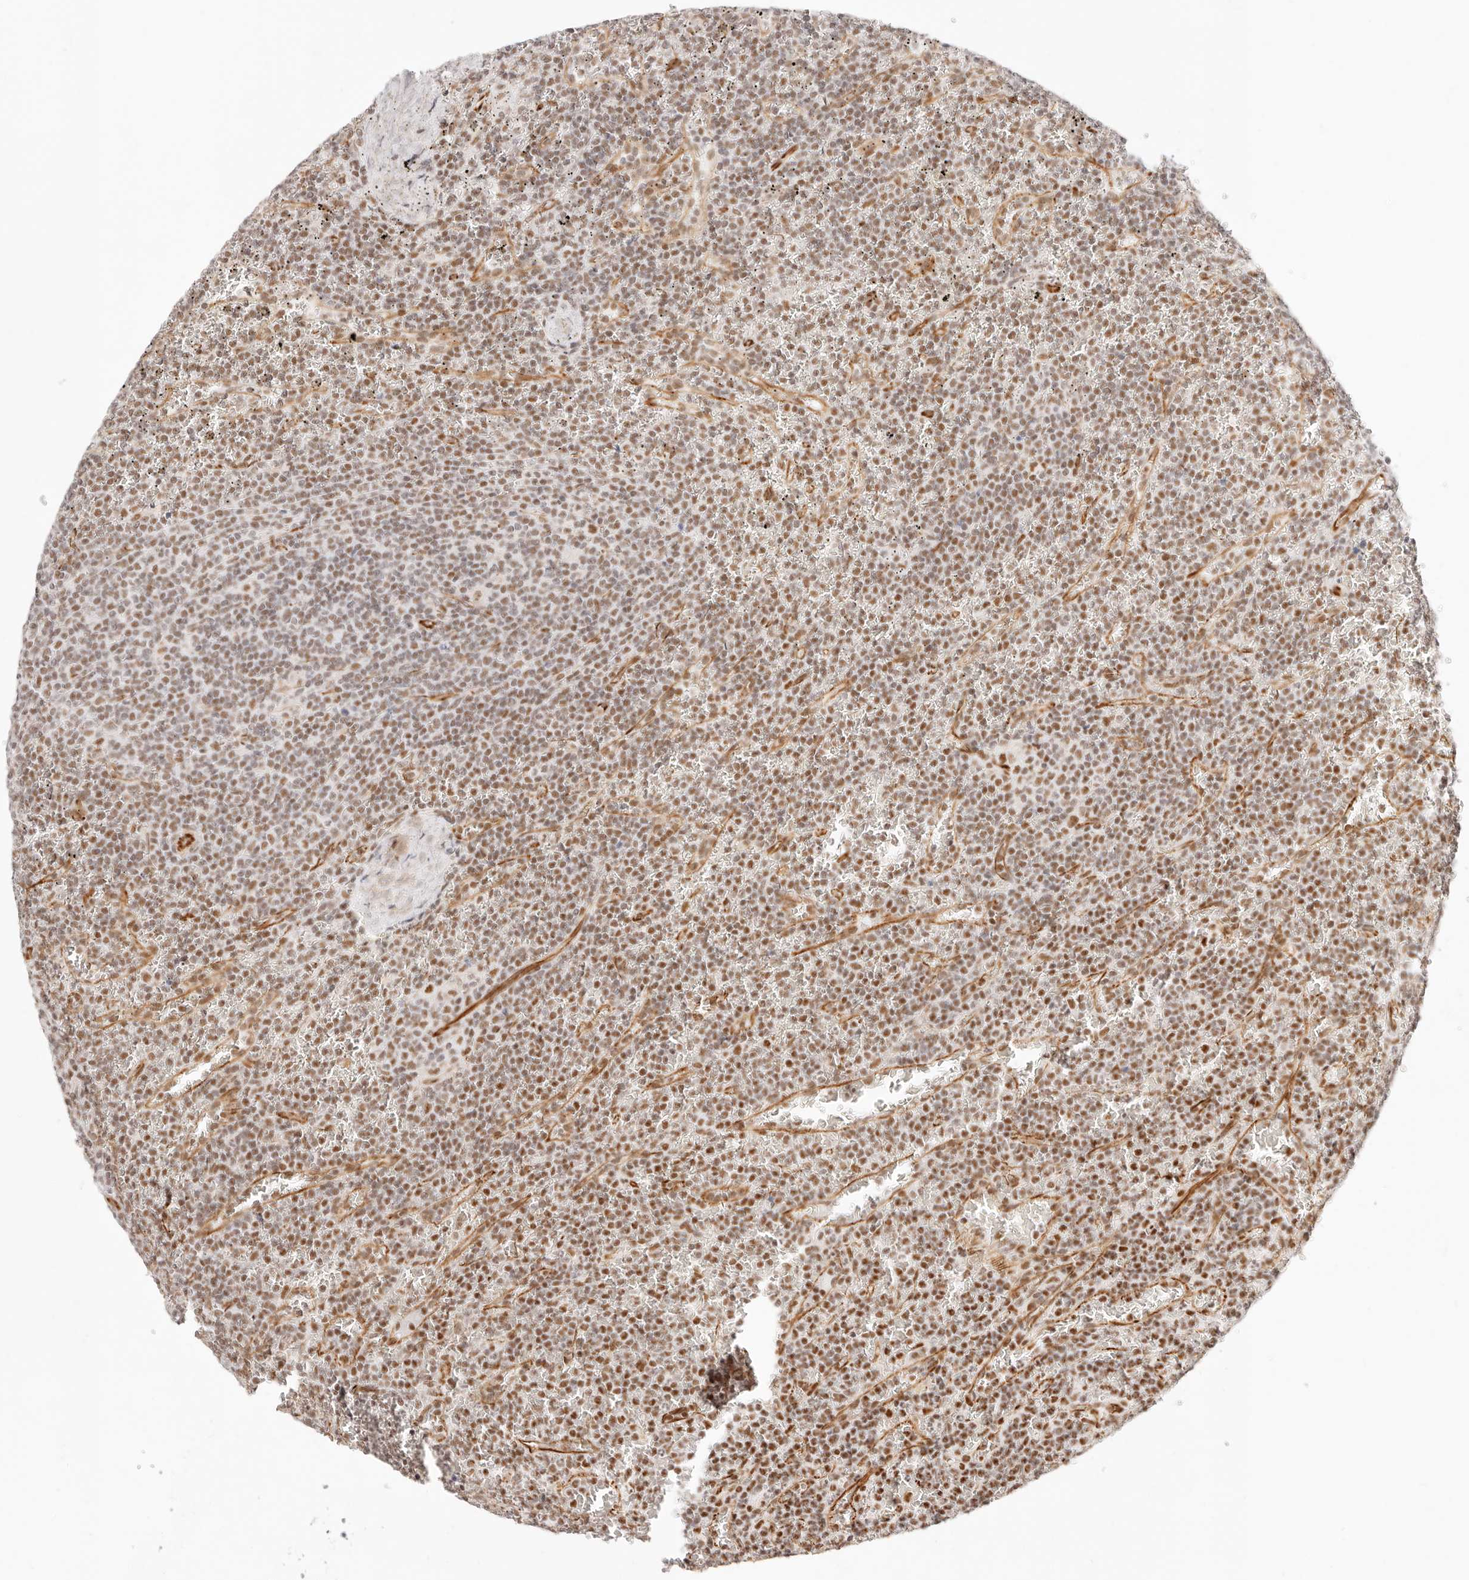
{"staining": {"intensity": "moderate", "quantity": ">75%", "location": "nuclear"}, "tissue": "lymphoma", "cell_type": "Tumor cells", "image_type": "cancer", "snomed": [{"axis": "morphology", "description": "Malignant lymphoma, non-Hodgkin's type, Low grade"}, {"axis": "topography", "description": "Spleen"}], "caption": "IHC (DAB) staining of lymphoma reveals moderate nuclear protein expression in about >75% of tumor cells. The staining was performed using DAB (3,3'-diaminobenzidine) to visualize the protein expression in brown, while the nuclei were stained in blue with hematoxylin (Magnification: 20x).", "gene": "ZC3H11A", "patient": {"sex": "female", "age": 19}}